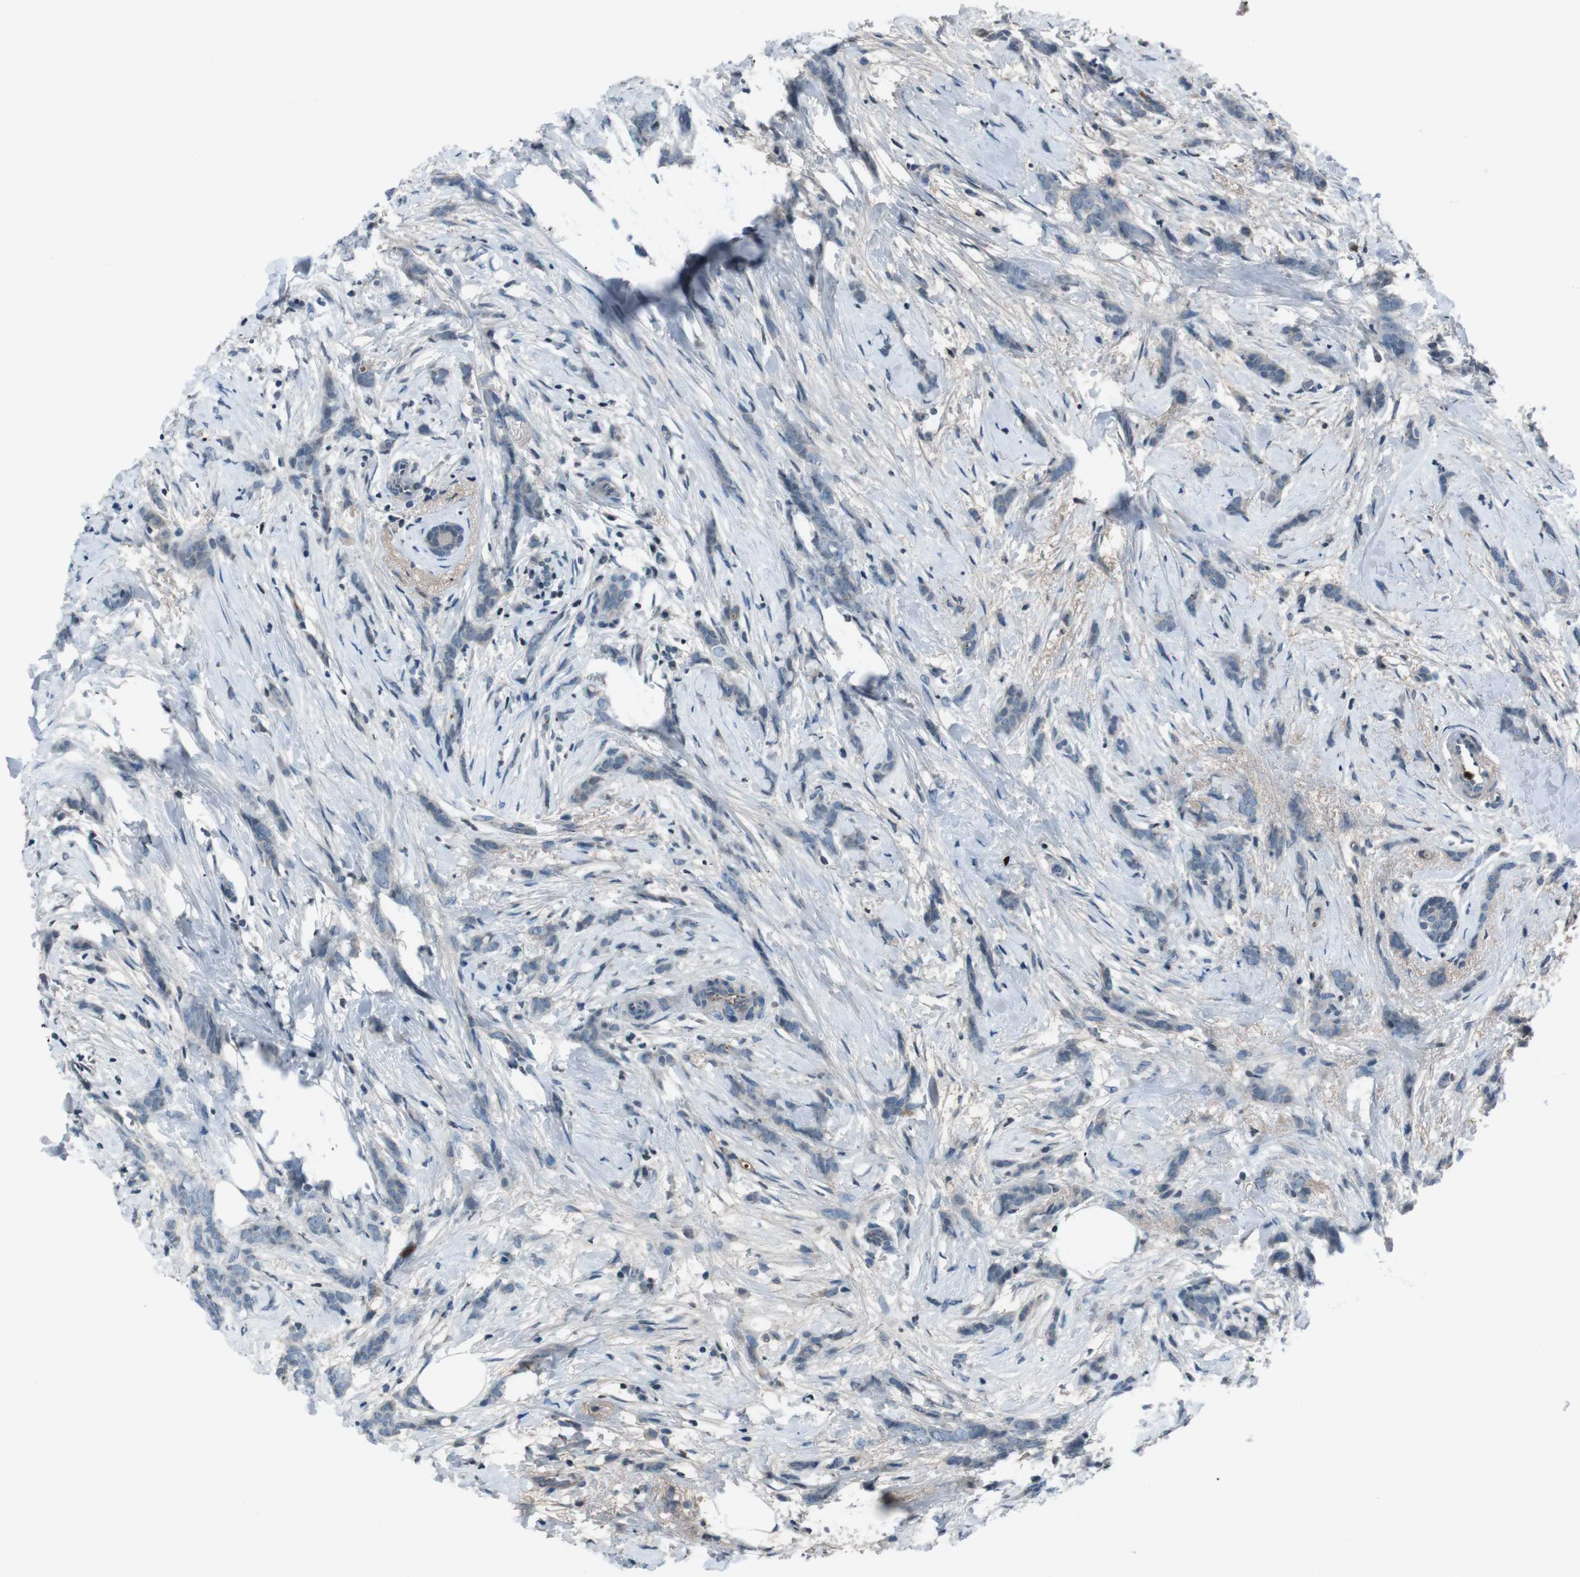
{"staining": {"intensity": "negative", "quantity": "none", "location": "none"}, "tissue": "breast cancer", "cell_type": "Tumor cells", "image_type": "cancer", "snomed": [{"axis": "morphology", "description": "Lobular carcinoma, in situ"}, {"axis": "morphology", "description": "Lobular carcinoma"}, {"axis": "topography", "description": "Breast"}], "caption": "Immunohistochemical staining of lobular carcinoma (breast) exhibits no significant positivity in tumor cells.", "gene": "UGT1A6", "patient": {"sex": "female", "age": 41}}